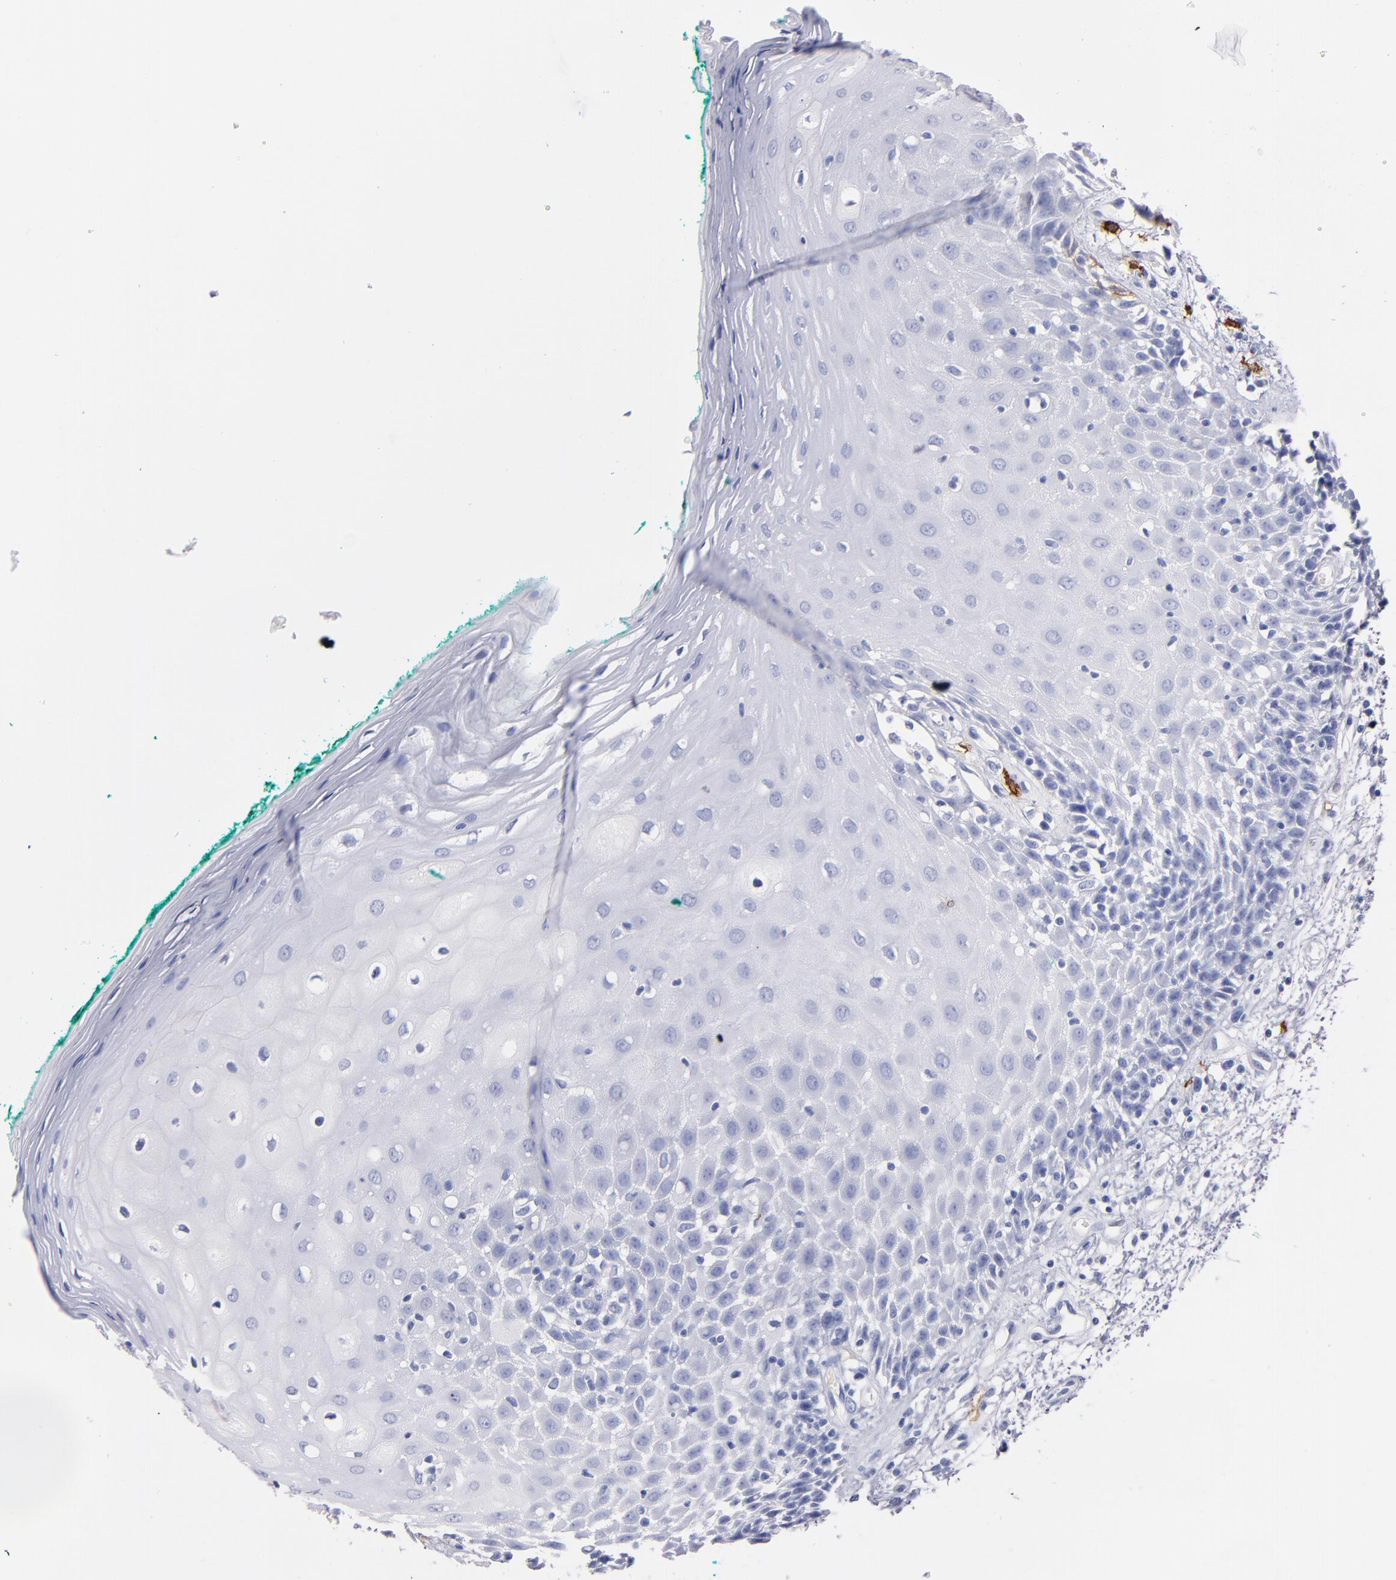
{"staining": {"intensity": "negative", "quantity": "none", "location": "none"}, "tissue": "oral mucosa", "cell_type": "Squamous epithelial cells", "image_type": "normal", "snomed": [{"axis": "morphology", "description": "Normal tissue, NOS"}, {"axis": "morphology", "description": "Squamous cell carcinoma, NOS"}, {"axis": "topography", "description": "Skeletal muscle"}, {"axis": "topography", "description": "Oral tissue"}, {"axis": "topography", "description": "Head-Neck"}], "caption": "An immunohistochemistry (IHC) histopathology image of normal oral mucosa is shown. There is no staining in squamous epithelial cells of oral mucosa. The staining is performed using DAB (3,3'-diaminobenzidine) brown chromogen with nuclei counter-stained in using hematoxylin.", "gene": "KIT", "patient": {"sex": "female", "age": 84}}